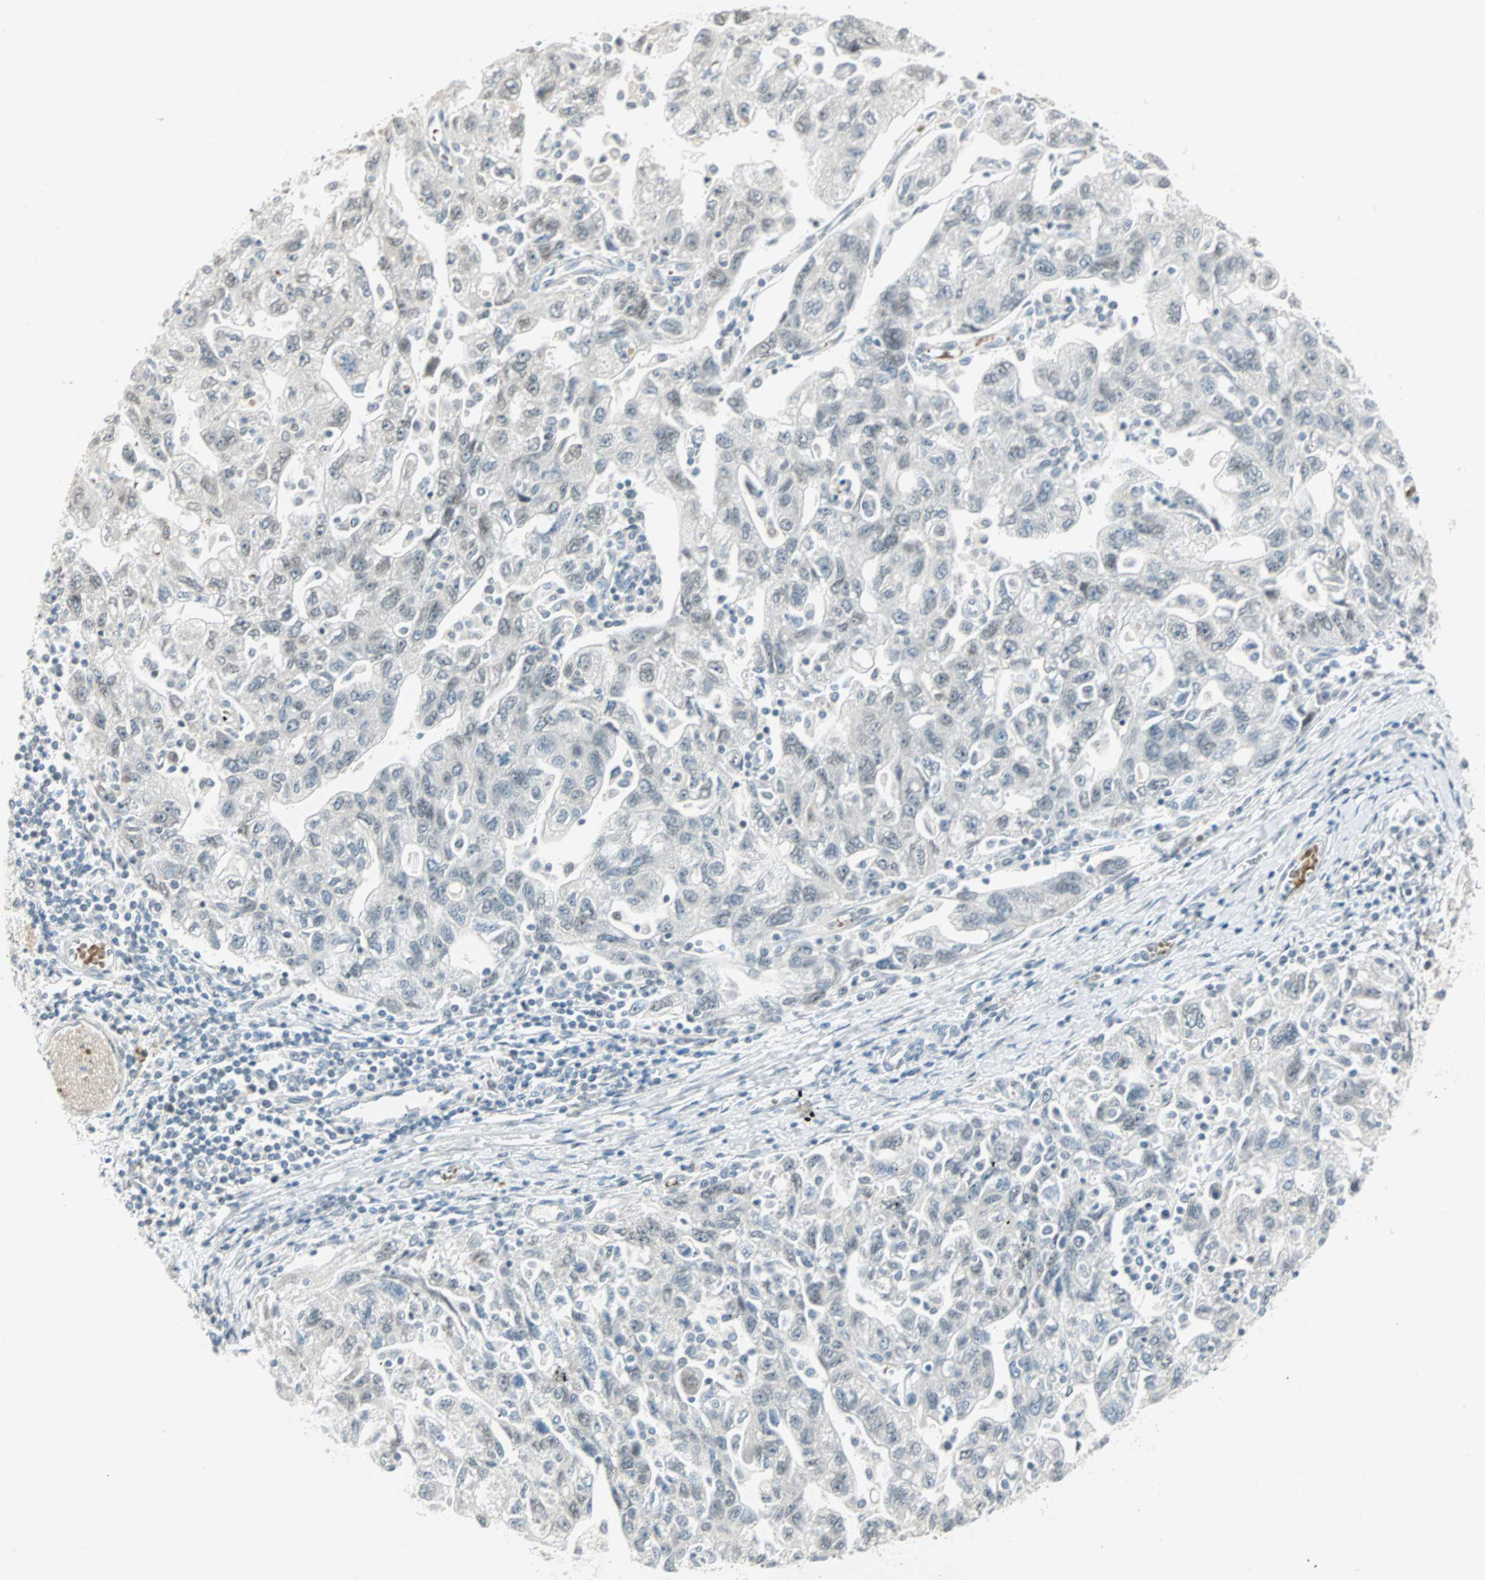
{"staining": {"intensity": "negative", "quantity": "none", "location": "none"}, "tissue": "ovarian cancer", "cell_type": "Tumor cells", "image_type": "cancer", "snomed": [{"axis": "morphology", "description": "Carcinoma, NOS"}, {"axis": "morphology", "description": "Cystadenocarcinoma, serous, NOS"}, {"axis": "topography", "description": "Ovary"}], "caption": "Tumor cells show no significant protein staining in carcinoma (ovarian).", "gene": "BCAN", "patient": {"sex": "female", "age": 69}}